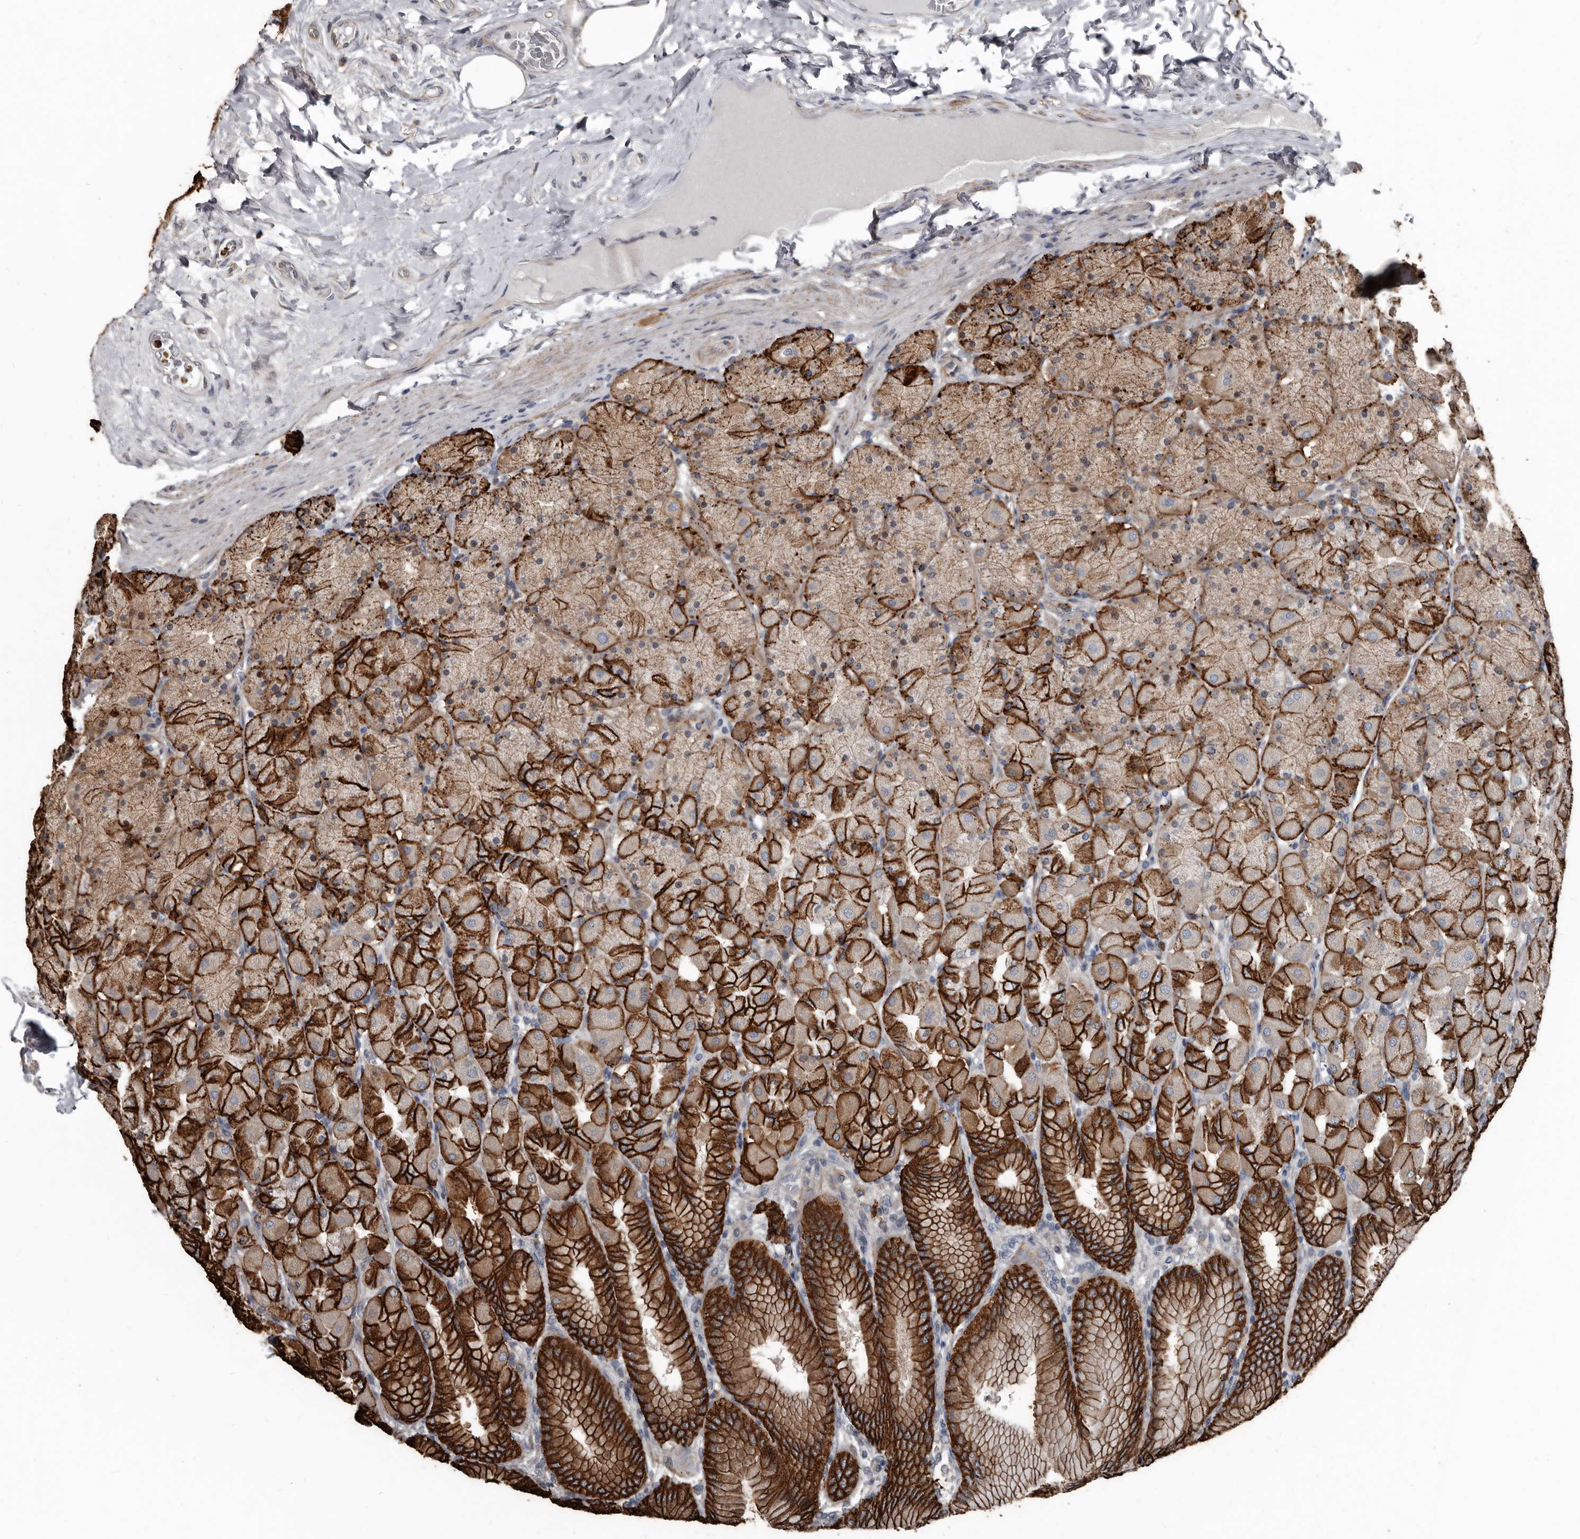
{"staining": {"intensity": "strong", "quantity": "25%-75%", "location": "cytoplasmic/membranous"}, "tissue": "stomach", "cell_type": "Glandular cells", "image_type": "normal", "snomed": [{"axis": "morphology", "description": "Normal tissue, NOS"}, {"axis": "topography", "description": "Stomach, upper"}], "caption": "Immunohistochemical staining of benign human stomach shows high levels of strong cytoplasmic/membranous positivity in approximately 25%-75% of glandular cells. (IHC, brightfield microscopy, high magnification).", "gene": "DHPS", "patient": {"sex": "female", "age": 56}}